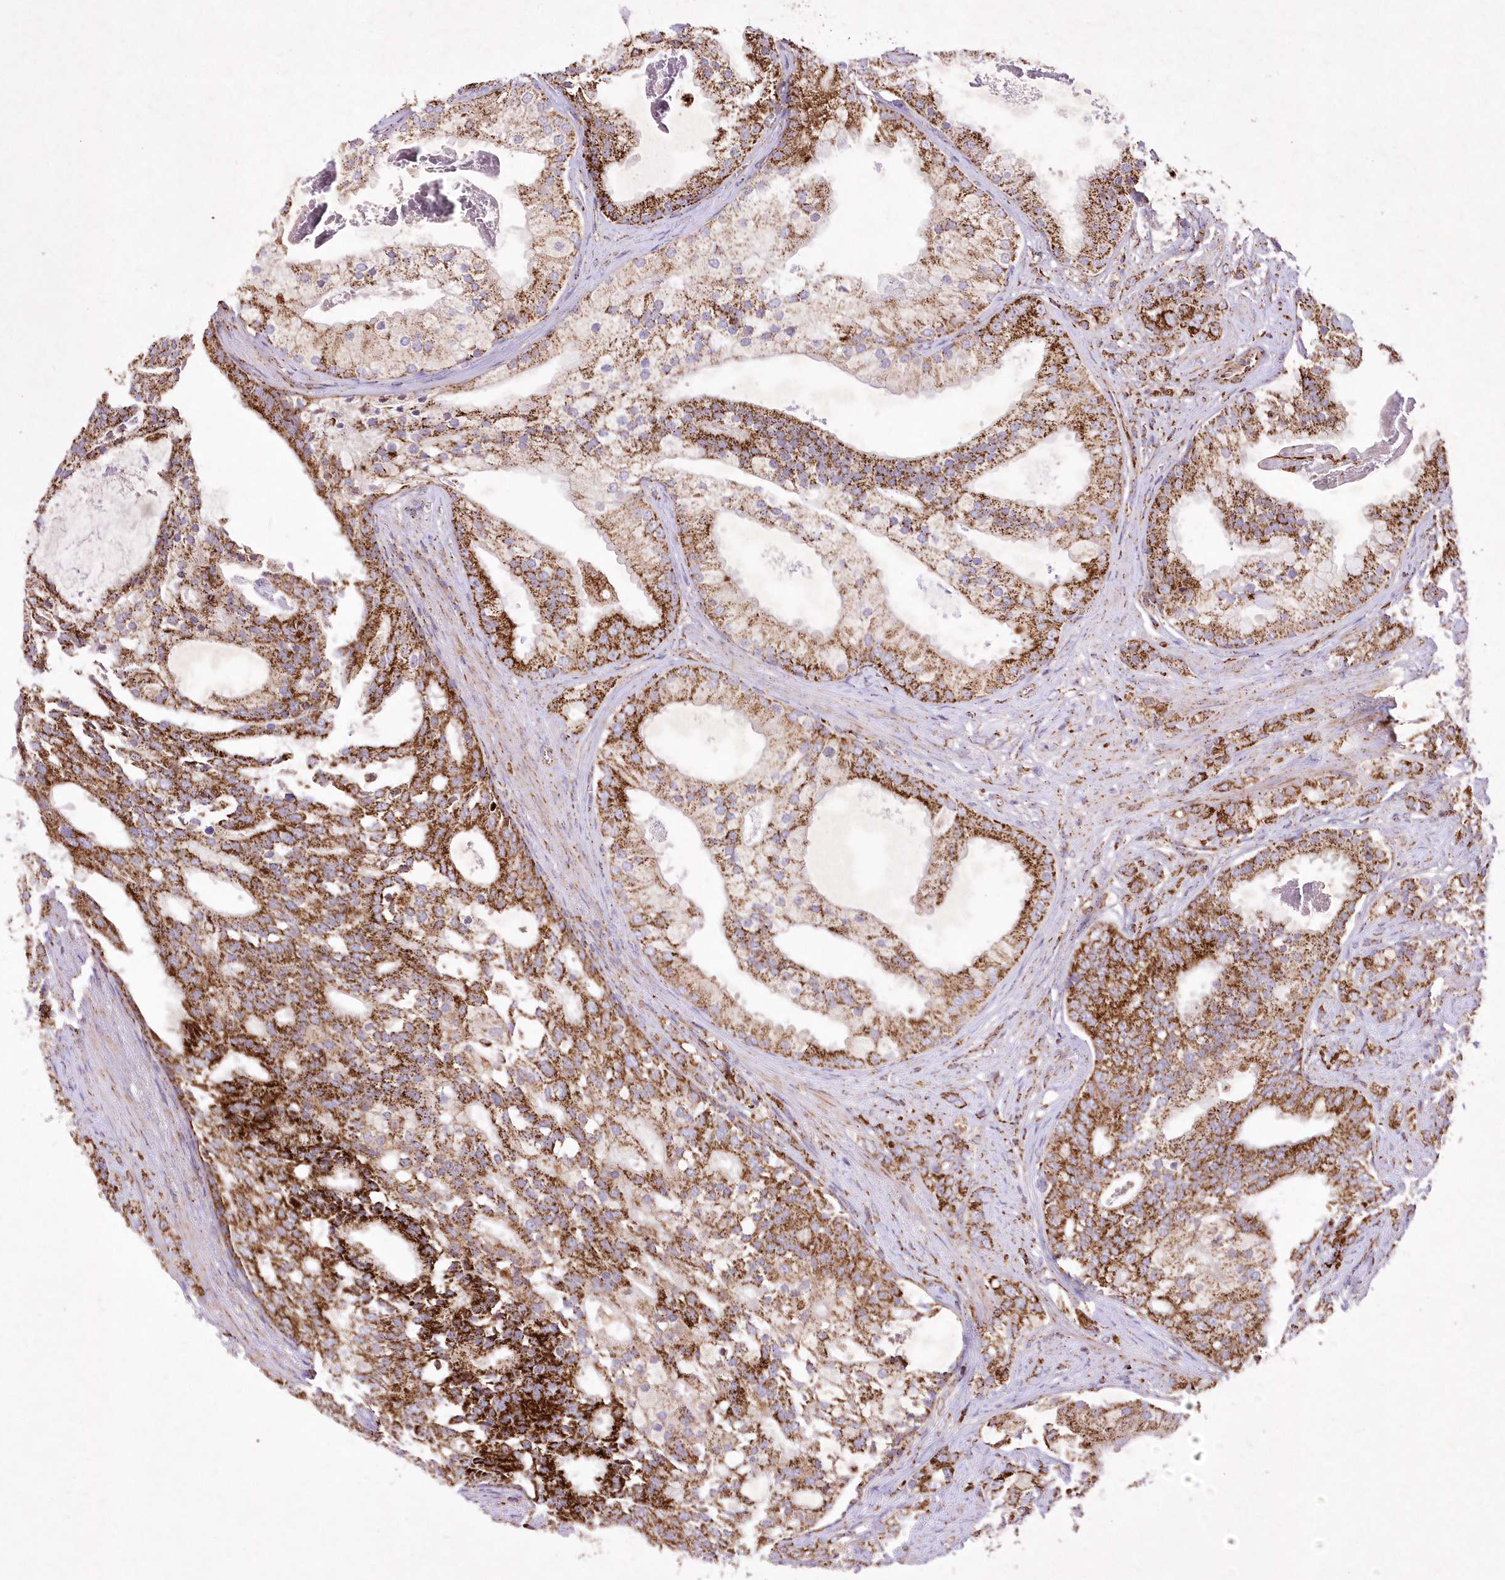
{"staining": {"intensity": "strong", "quantity": ">75%", "location": "nuclear"}, "tissue": "prostate cancer", "cell_type": "Tumor cells", "image_type": "cancer", "snomed": [{"axis": "morphology", "description": "Adenocarcinoma, Low grade"}, {"axis": "topography", "description": "Prostate"}], "caption": "Human low-grade adenocarcinoma (prostate) stained with a brown dye displays strong nuclear positive expression in about >75% of tumor cells.", "gene": "ASNSD1", "patient": {"sex": "male", "age": 58}}